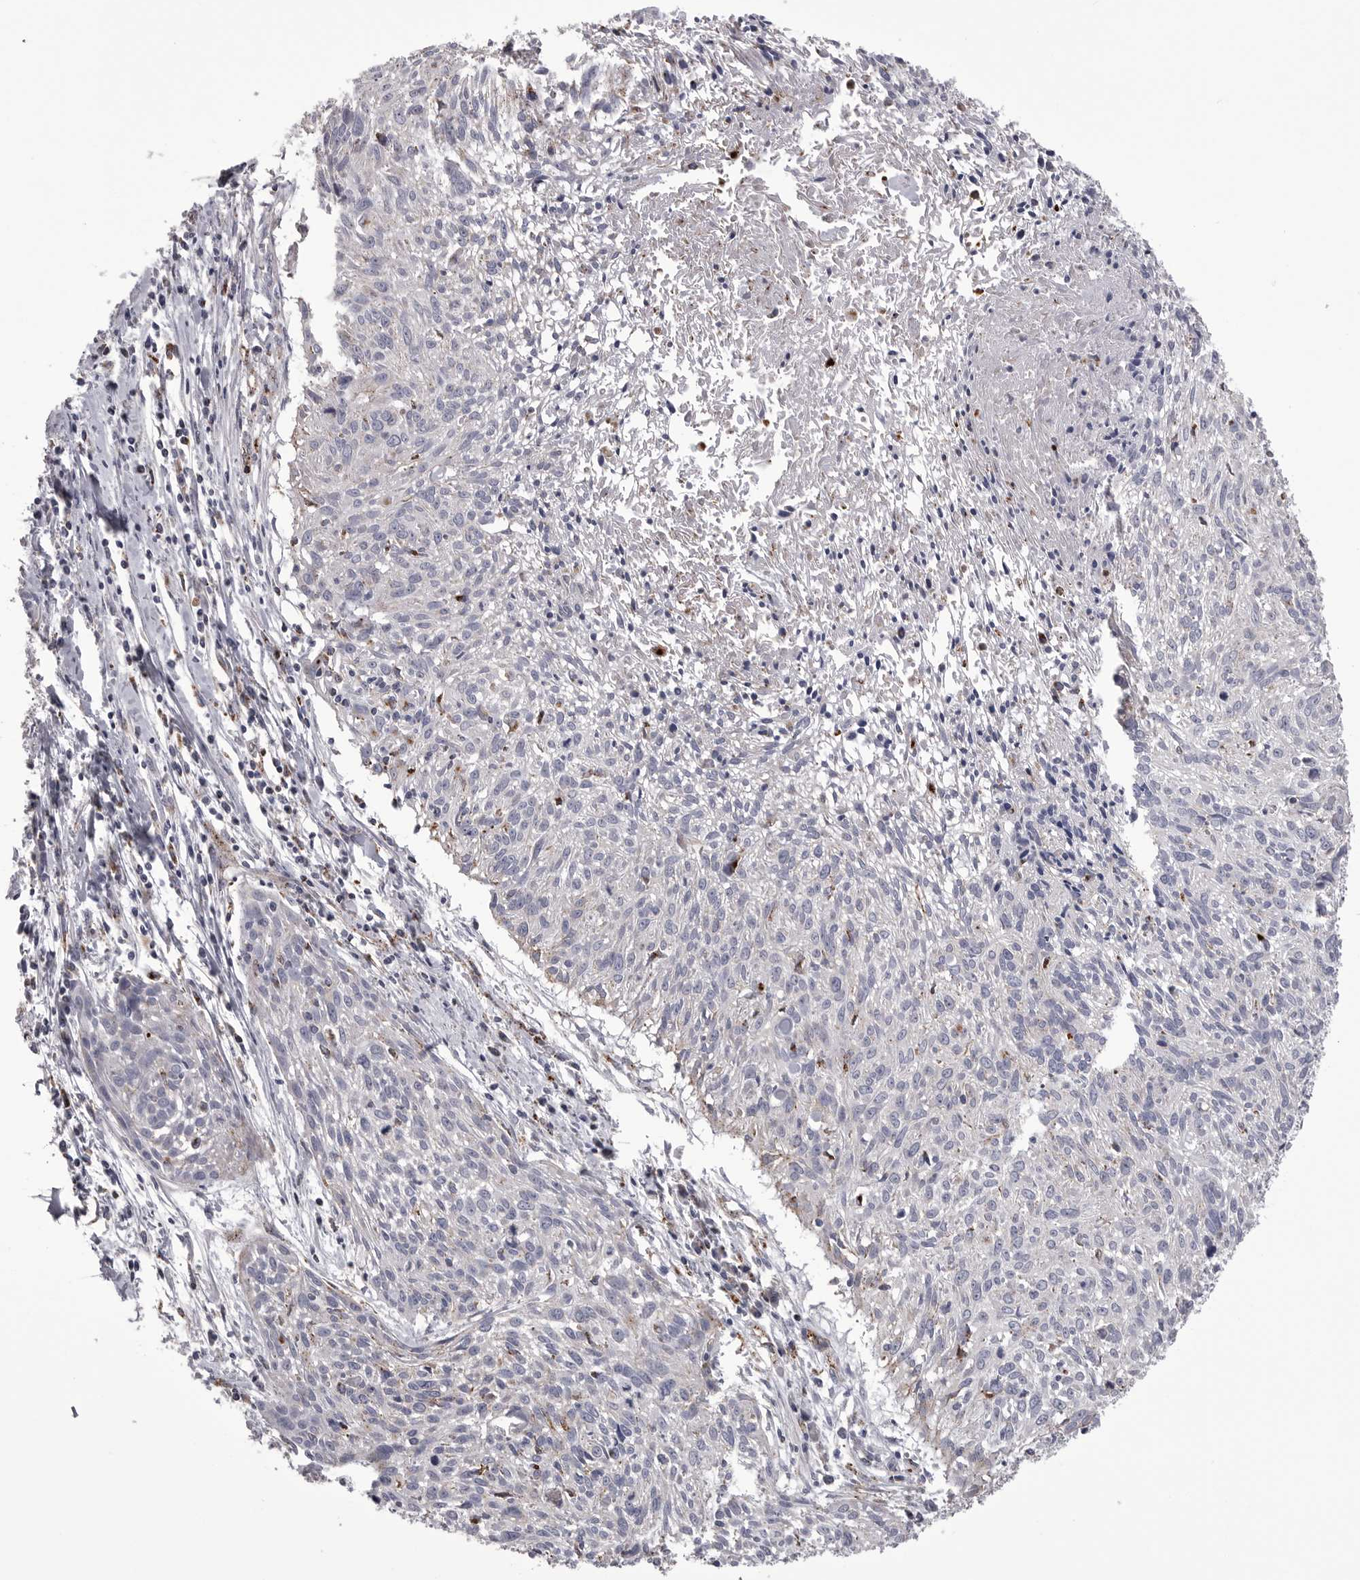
{"staining": {"intensity": "negative", "quantity": "none", "location": "none"}, "tissue": "cervical cancer", "cell_type": "Tumor cells", "image_type": "cancer", "snomed": [{"axis": "morphology", "description": "Squamous cell carcinoma, NOS"}, {"axis": "topography", "description": "Cervix"}], "caption": "This is an IHC histopathology image of cervical cancer. There is no staining in tumor cells.", "gene": "PSPN", "patient": {"sex": "female", "age": 51}}